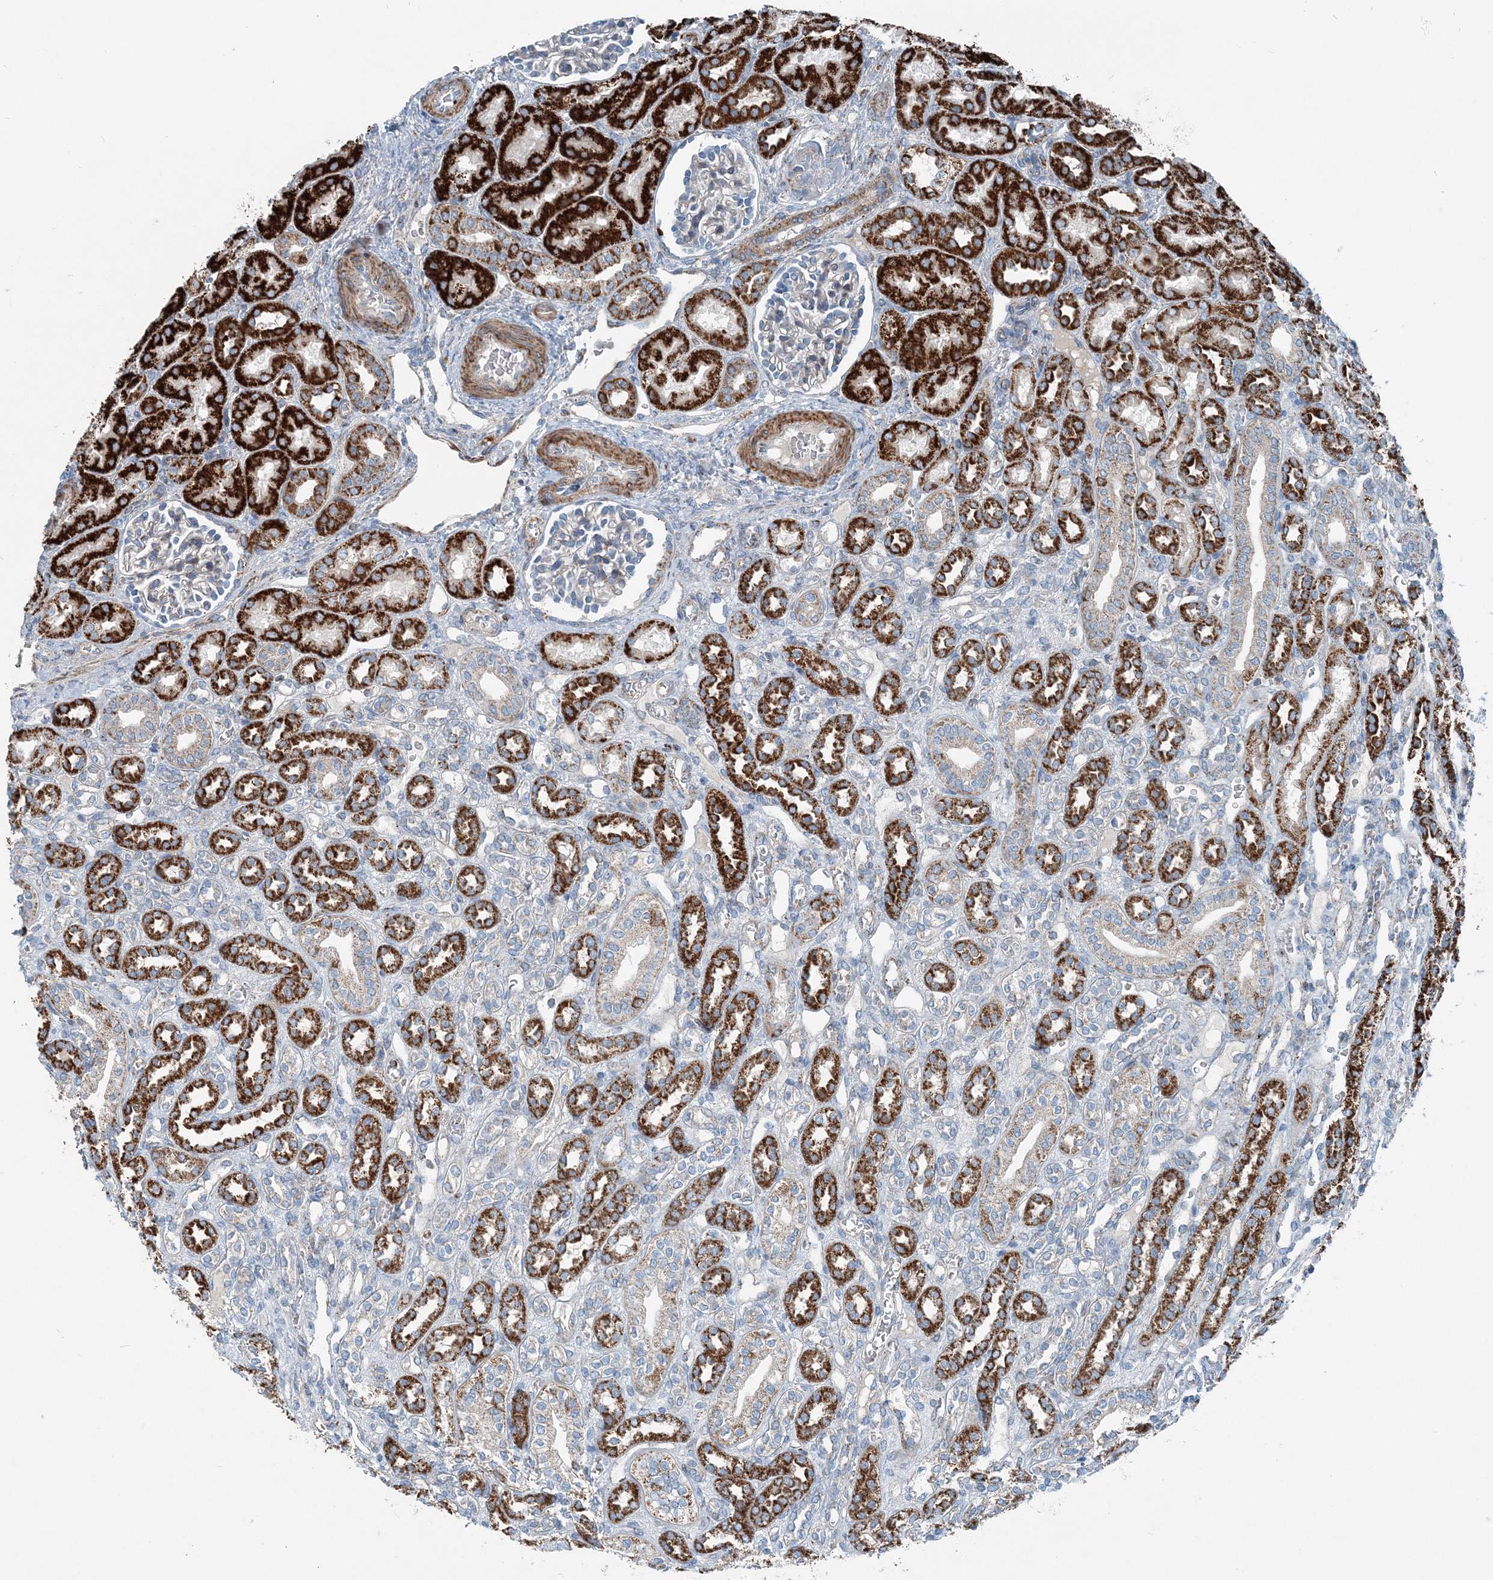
{"staining": {"intensity": "negative", "quantity": "none", "location": "none"}, "tissue": "kidney", "cell_type": "Cells in glomeruli", "image_type": "normal", "snomed": [{"axis": "morphology", "description": "Normal tissue, NOS"}, {"axis": "morphology", "description": "Neoplasm, malignant, NOS"}, {"axis": "topography", "description": "Kidney"}], "caption": "Photomicrograph shows no significant protein expression in cells in glomeruli of benign kidney. (Brightfield microscopy of DAB (3,3'-diaminobenzidine) immunohistochemistry (IHC) at high magnification).", "gene": "INTU", "patient": {"sex": "female", "age": 1}}